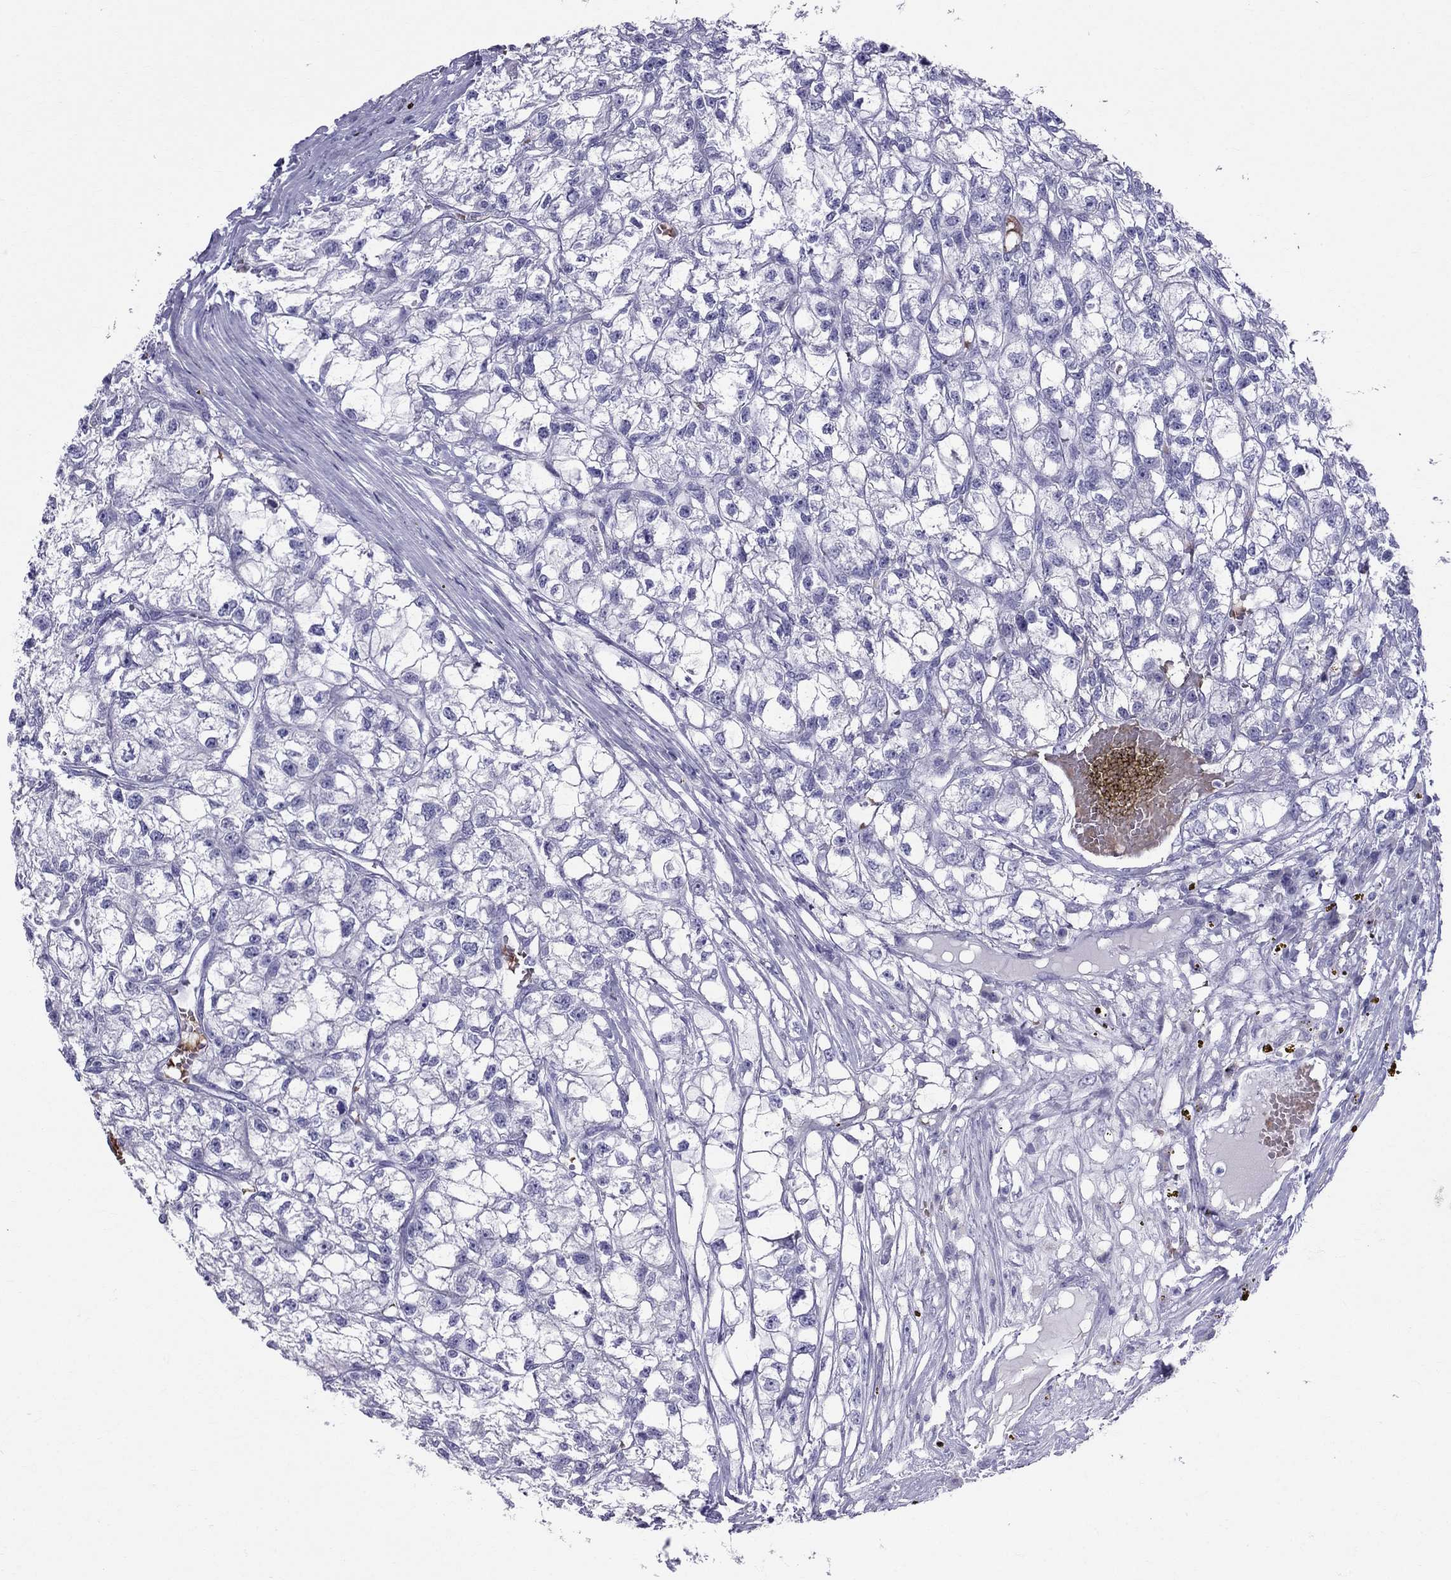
{"staining": {"intensity": "negative", "quantity": "none", "location": "none"}, "tissue": "renal cancer", "cell_type": "Tumor cells", "image_type": "cancer", "snomed": [{"axis": "morphology", "description": "Adenocarcinoma, NOS"}, {"axis": "topography", "description": "Kidney"}], "caption": "This micrograph is of adenocarcinoma (renal) stained with immunohistochemistry (IHC) to label a protein in brown with the nuclei are counter-stained blue. There is no positivity in tumor cells.", "gene": "DNAAF6", "patient": {"sex": "male", "age": 56}}